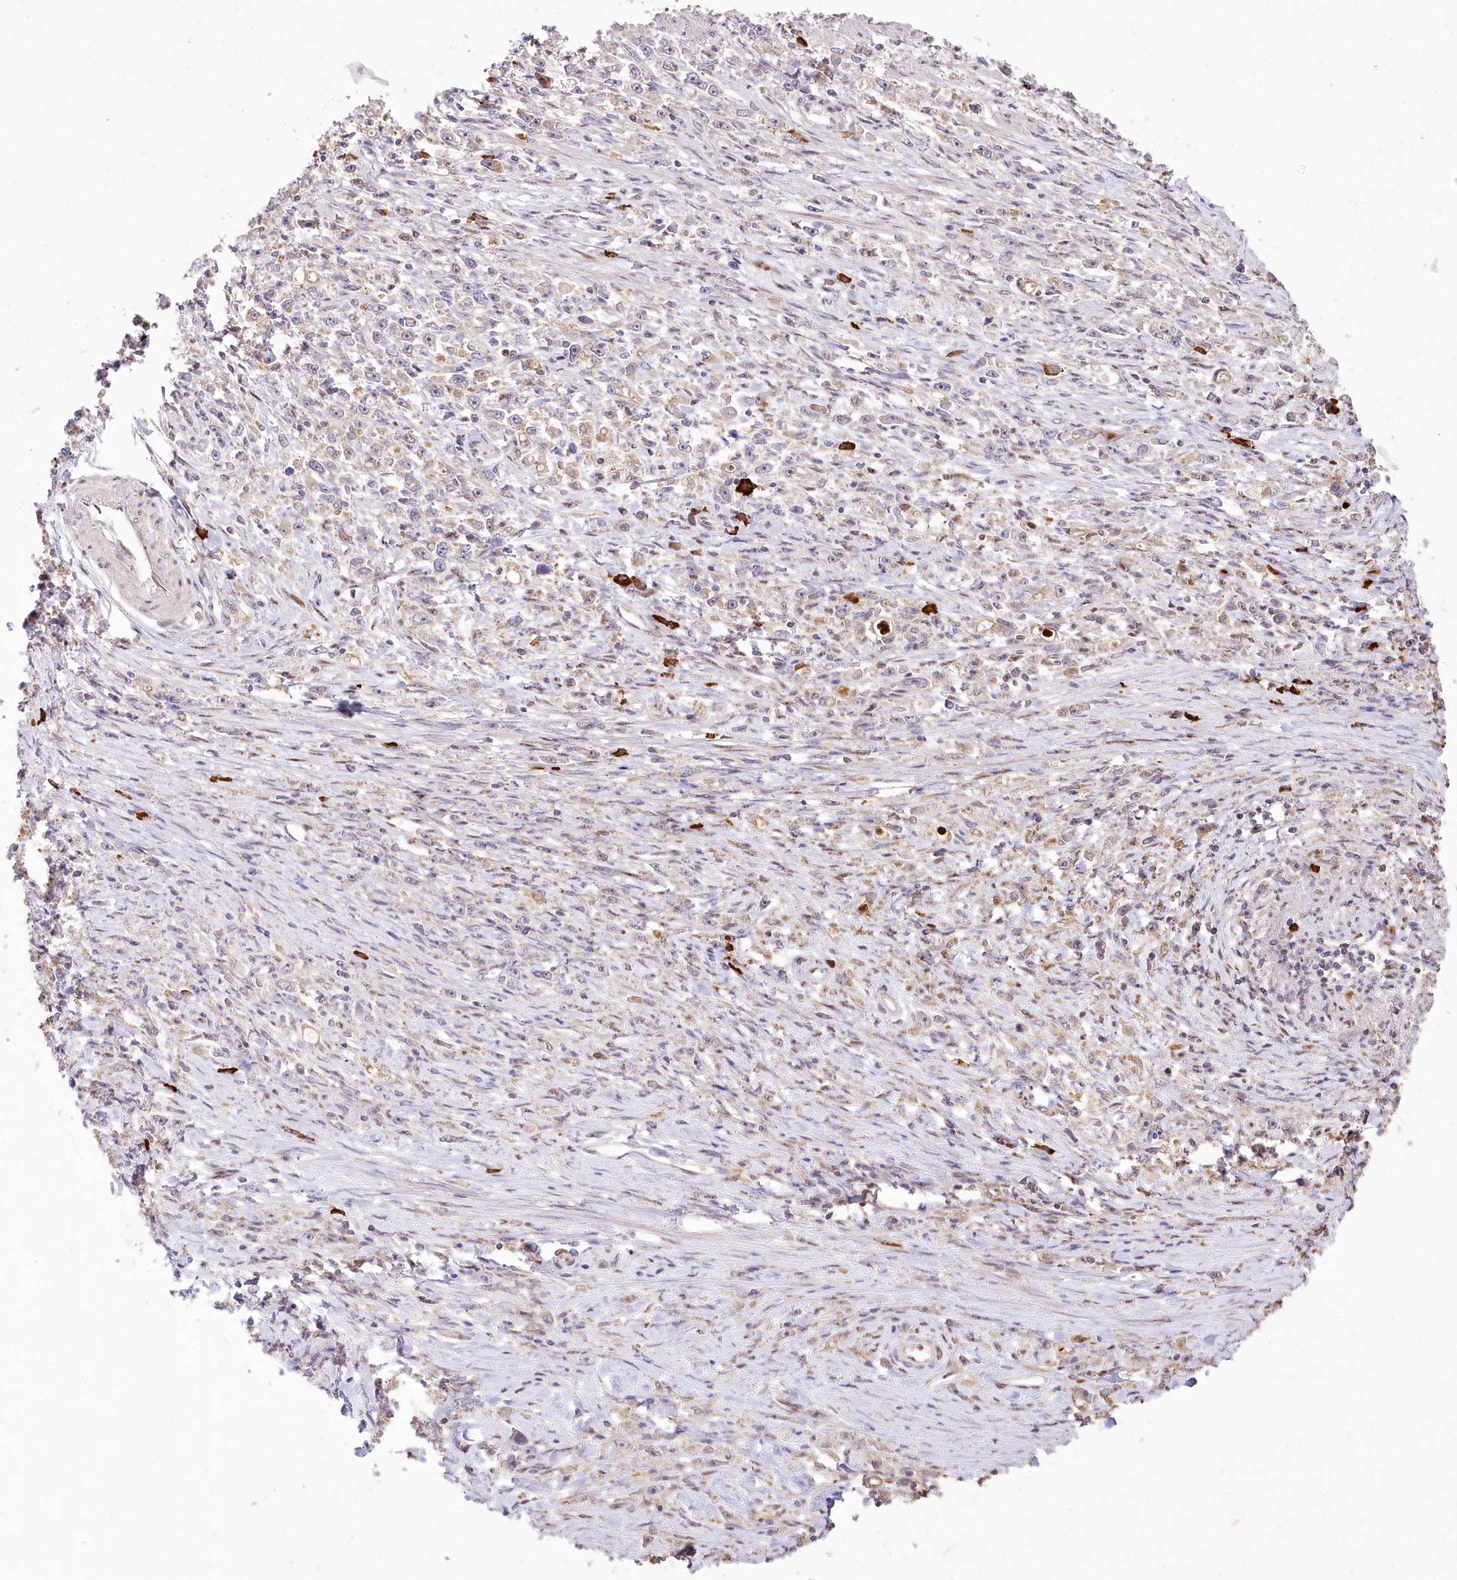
{"staining": {"intensity": "negative", "quantity": "none", "location": "none"}, "tissue": "stomach cancer", "cell_type": "Tumor cells", "image_type": "cancer", "snomed": [{"axis": "morphology", "description": "Adenocarcinoma, NOS"}, {"axis": "topography", "description": "Stomach"}], "caption": "High power microscopy micrograph of an immunohistochemistry (IHC) photomicrograph of stomach cancer (adenocarcinoma), revealing no significant staining in tumor cells.", "gene": "PYROXD1", "patient": {"sex": "female", "age": 59}}